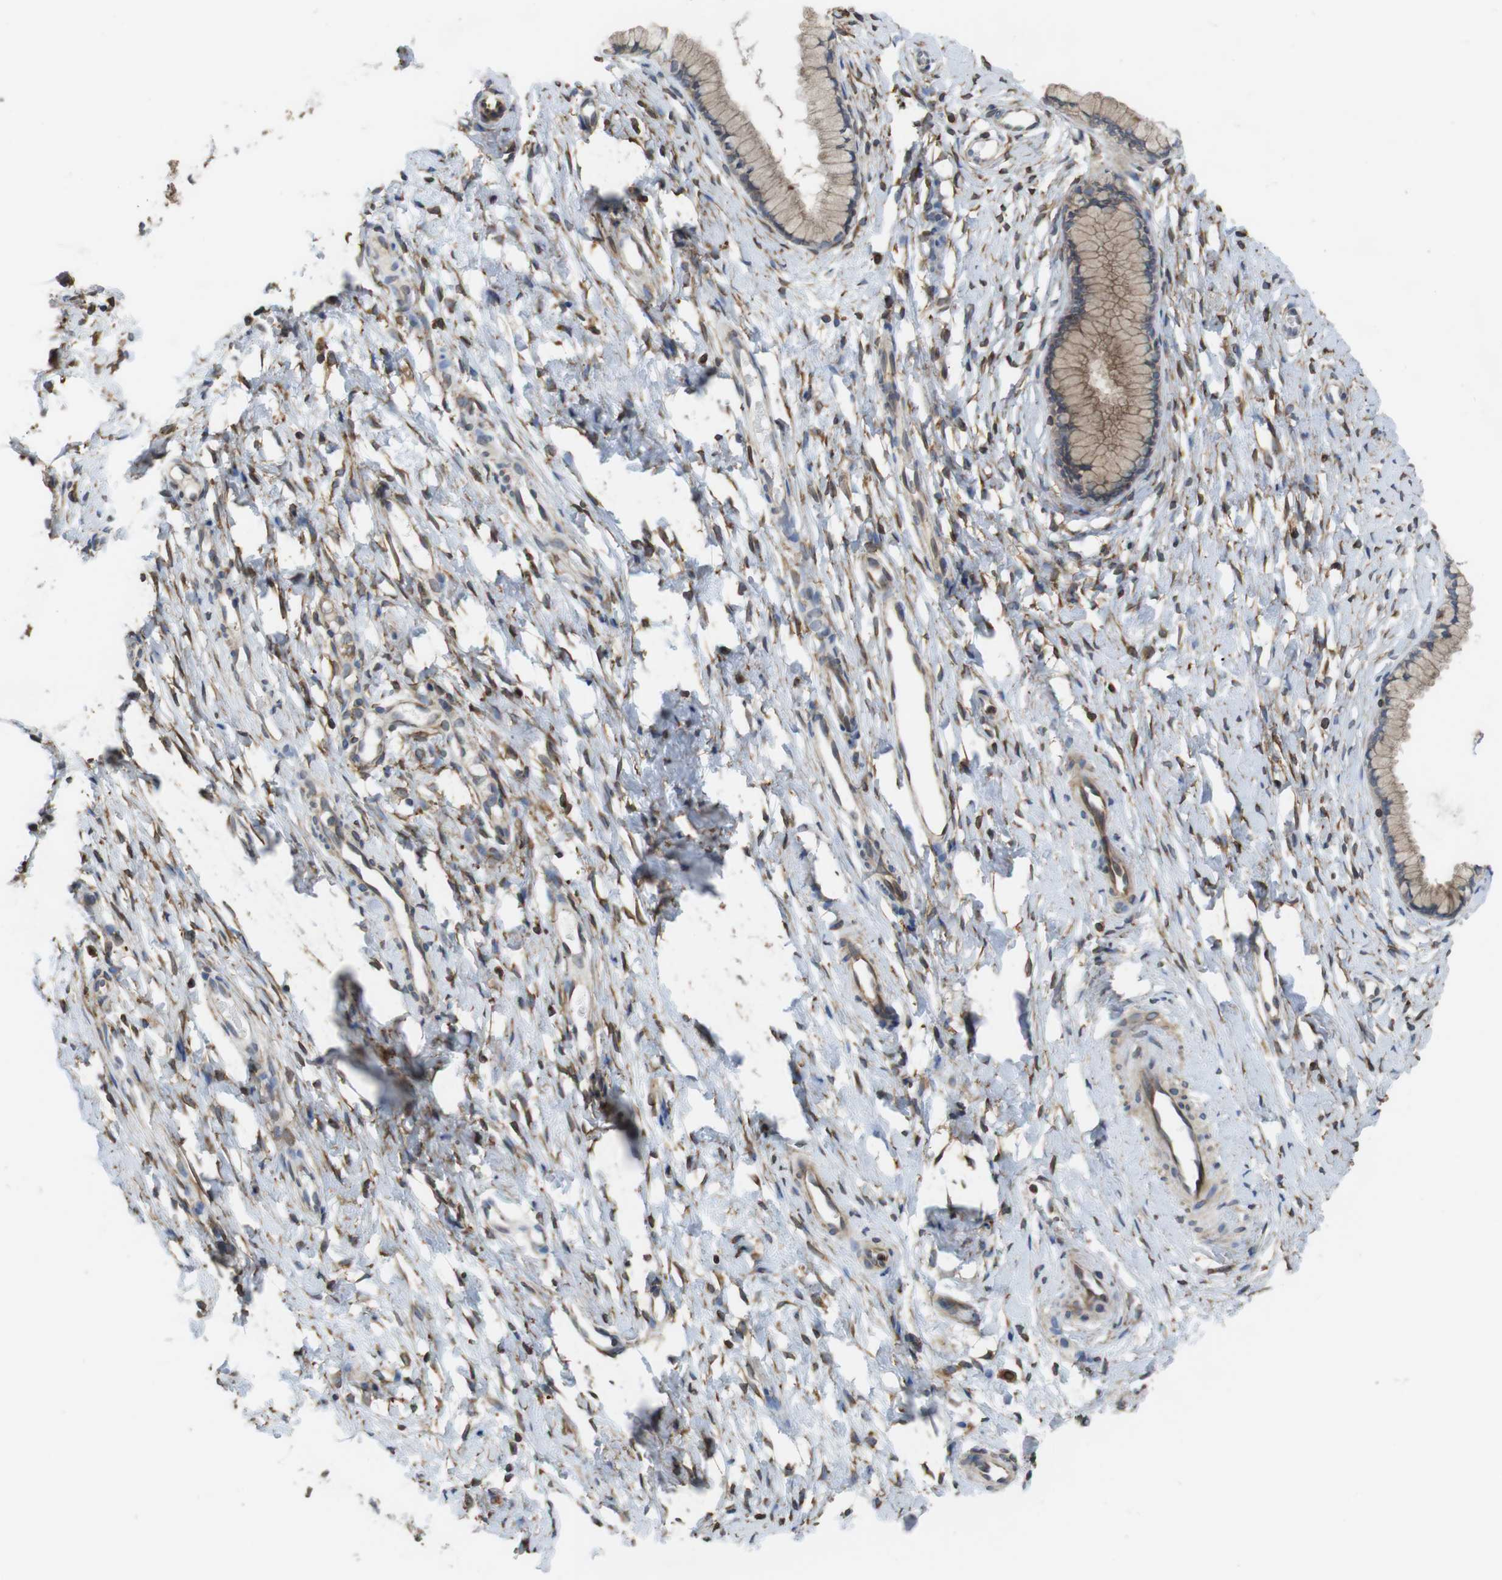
{"staining": {"intensity": "weak", "quantity": ">75%", "location": "cytoplasmic/membranous"}, "tissue": "cervix", "cell_type": "Glandular cells", "image_type": "normal", "snomed": [{"axis": "morphology", "description": "Normal tissue, NOS"}, {"axis": "topography", "description": "Cervix"}], "caption": "A brown stain highlights weak cytoplasmic/membranous staining of a protein in glandular cells of unremarkable cervix.", "gene": "ARL6IP5", "patient": {"sex": "female", "age": 65}}